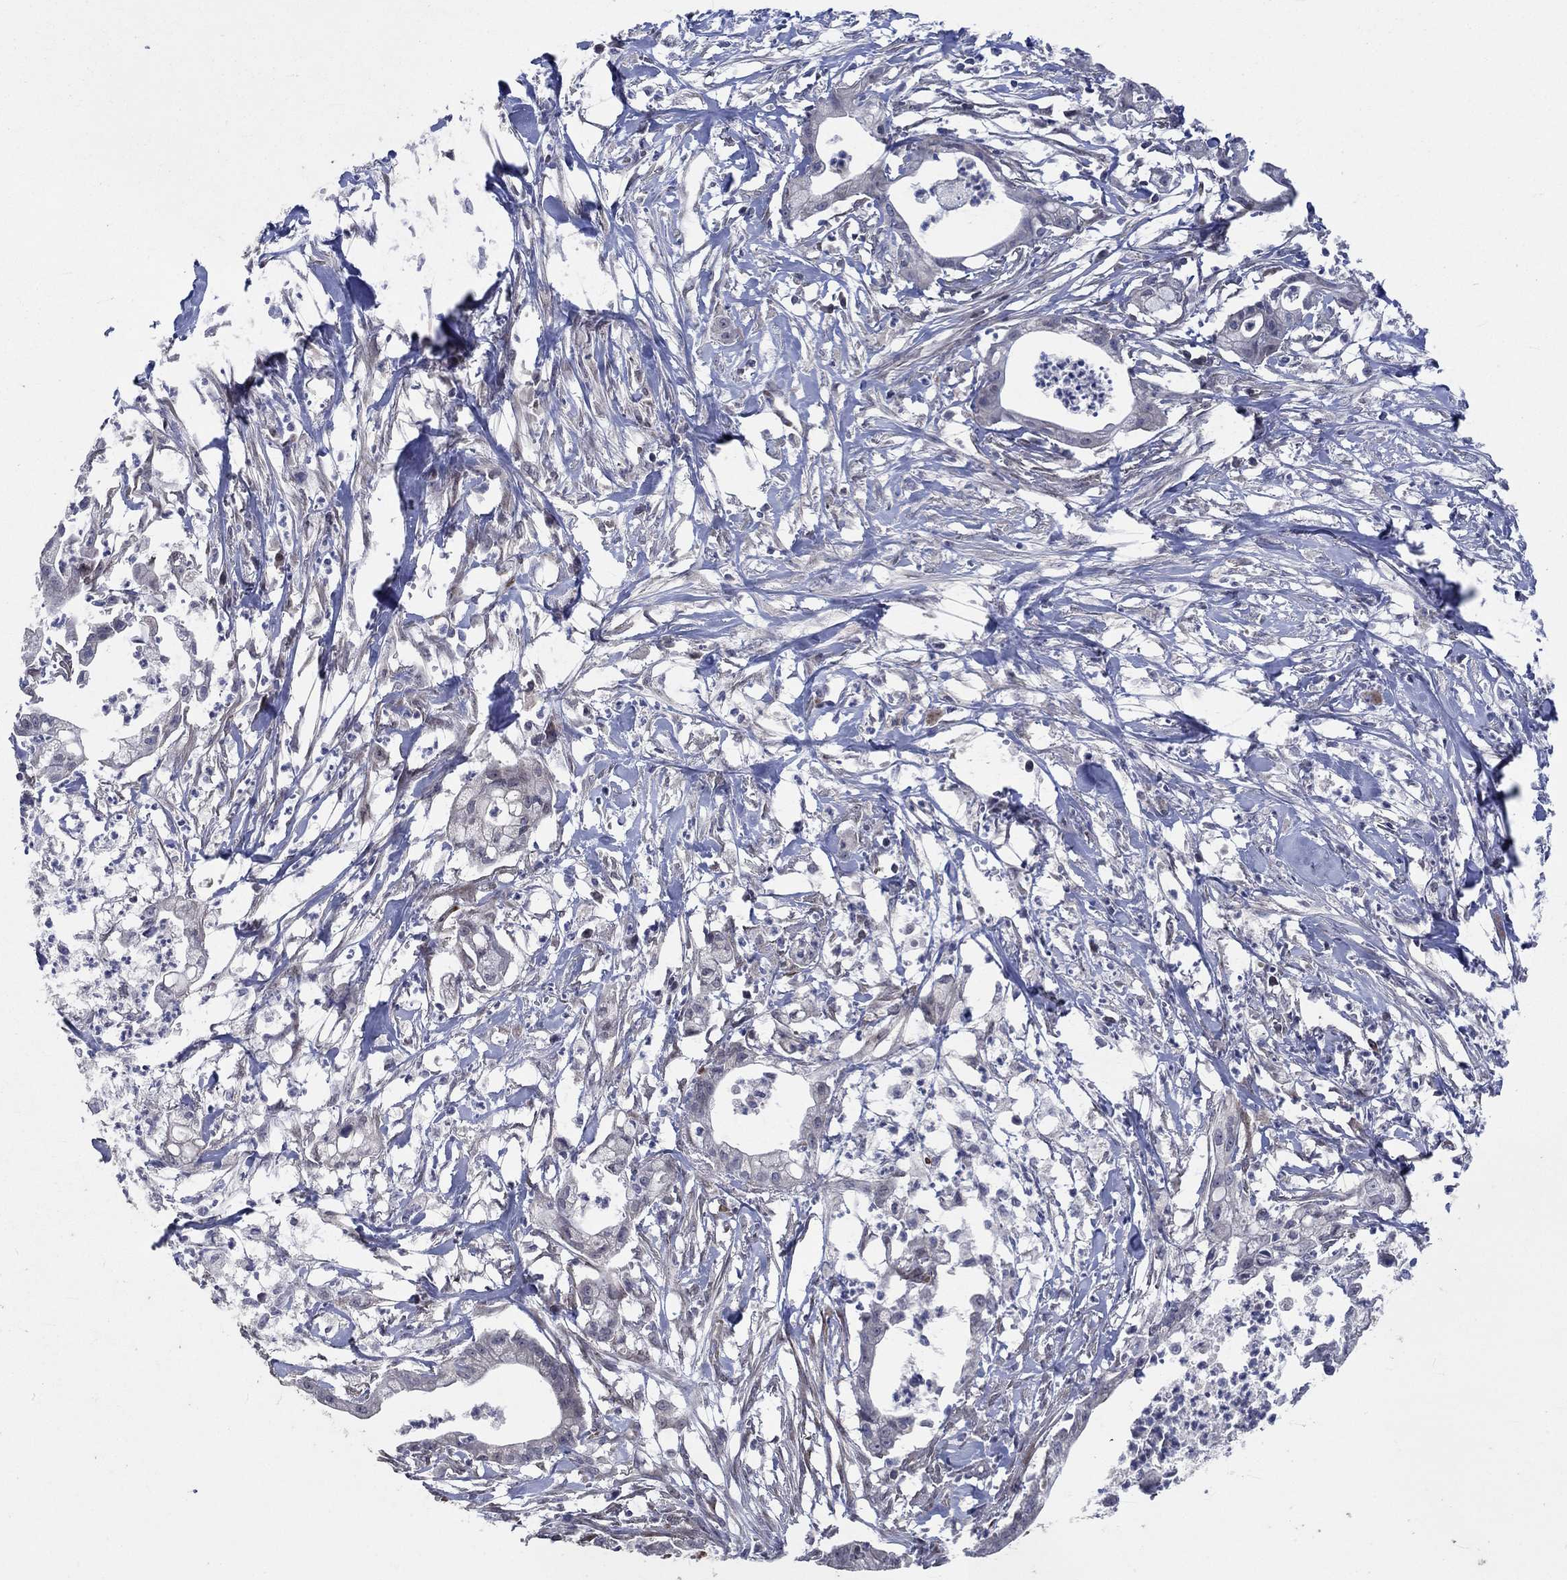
{"staining": {"intensity": "negative", "quantity": "none", "location": "none"}, "tissue": "pancreatic cancer", "cell_type": "Tumor cells", "image_type": "cancer", "snomed": [{"axis": "morphology", "description": "Normal tissue, NOS"}, {"axis": "morphology", "description": "Adenocarcinoma, NOS"}, {"axis": "topography", "description": "Pancreas"}], "caption": "A photomicrograph of human pancreatic cancer is negative for staining in tumor cells.", "gene": "CETN3", "patient": {"sex": "female", "age": 58}}